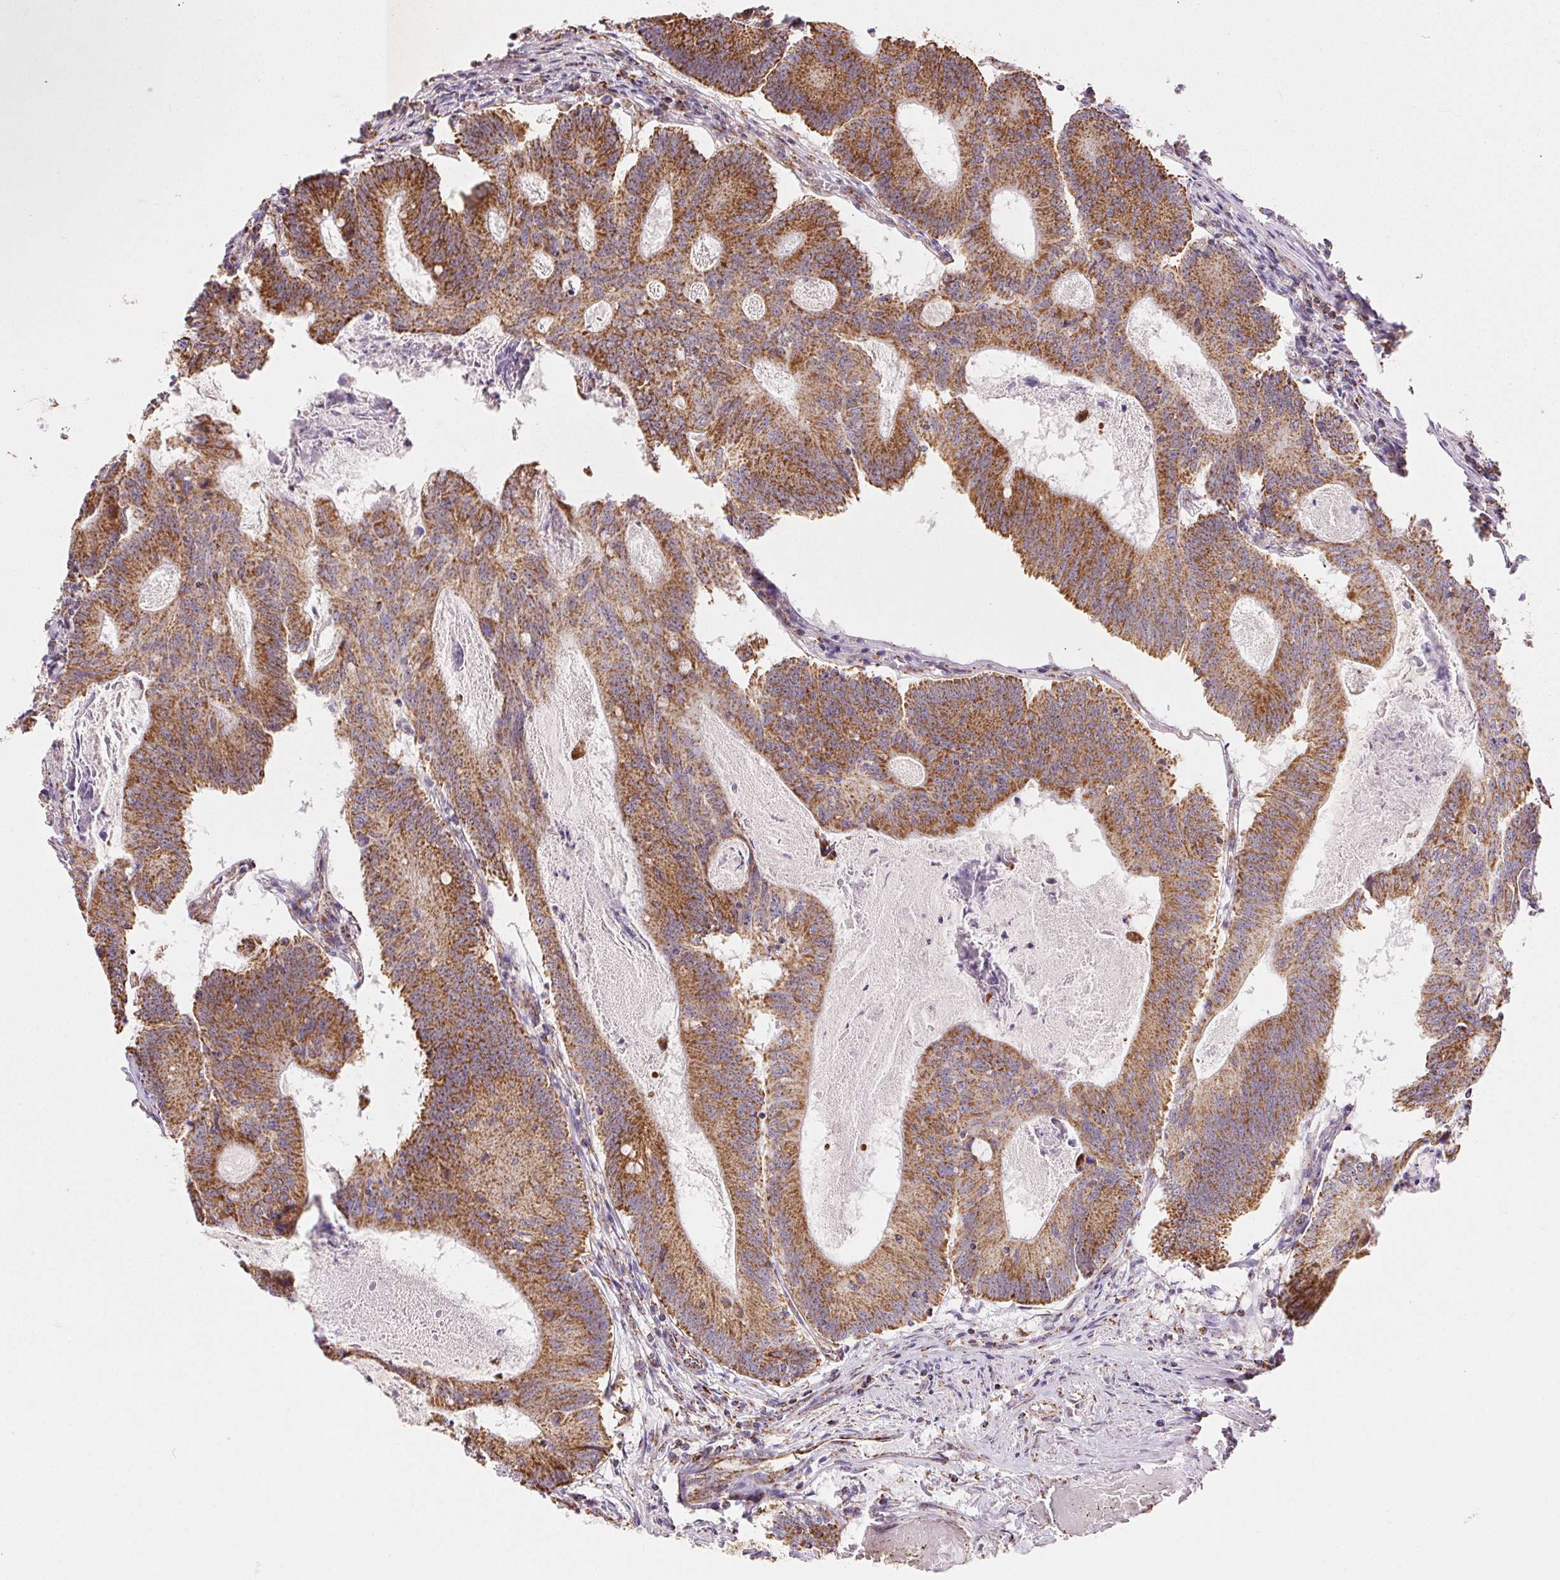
{"staining": {"intensity": "strong", "quantity": ">75%", "location": "cytoplasmic/membranous"}, "tissue": "colorectal cancer", "cell_type": "Tumor cells", "image_type": "cancer", "snomed": [{"axis": "morphology", "description": "Adenocarcinoma, NOS"}, {"axis": "topography", "description": "Colon"}], "caption": "About >75% of tumor cells in human adenocarcinoma (colorectal) demonstrate strong cytoplasmic/membranous protein staining as visualized by brown immunohistochemical staining.", "gene": "MAPK11", "patient": {"sex": "female", "age": 70}}